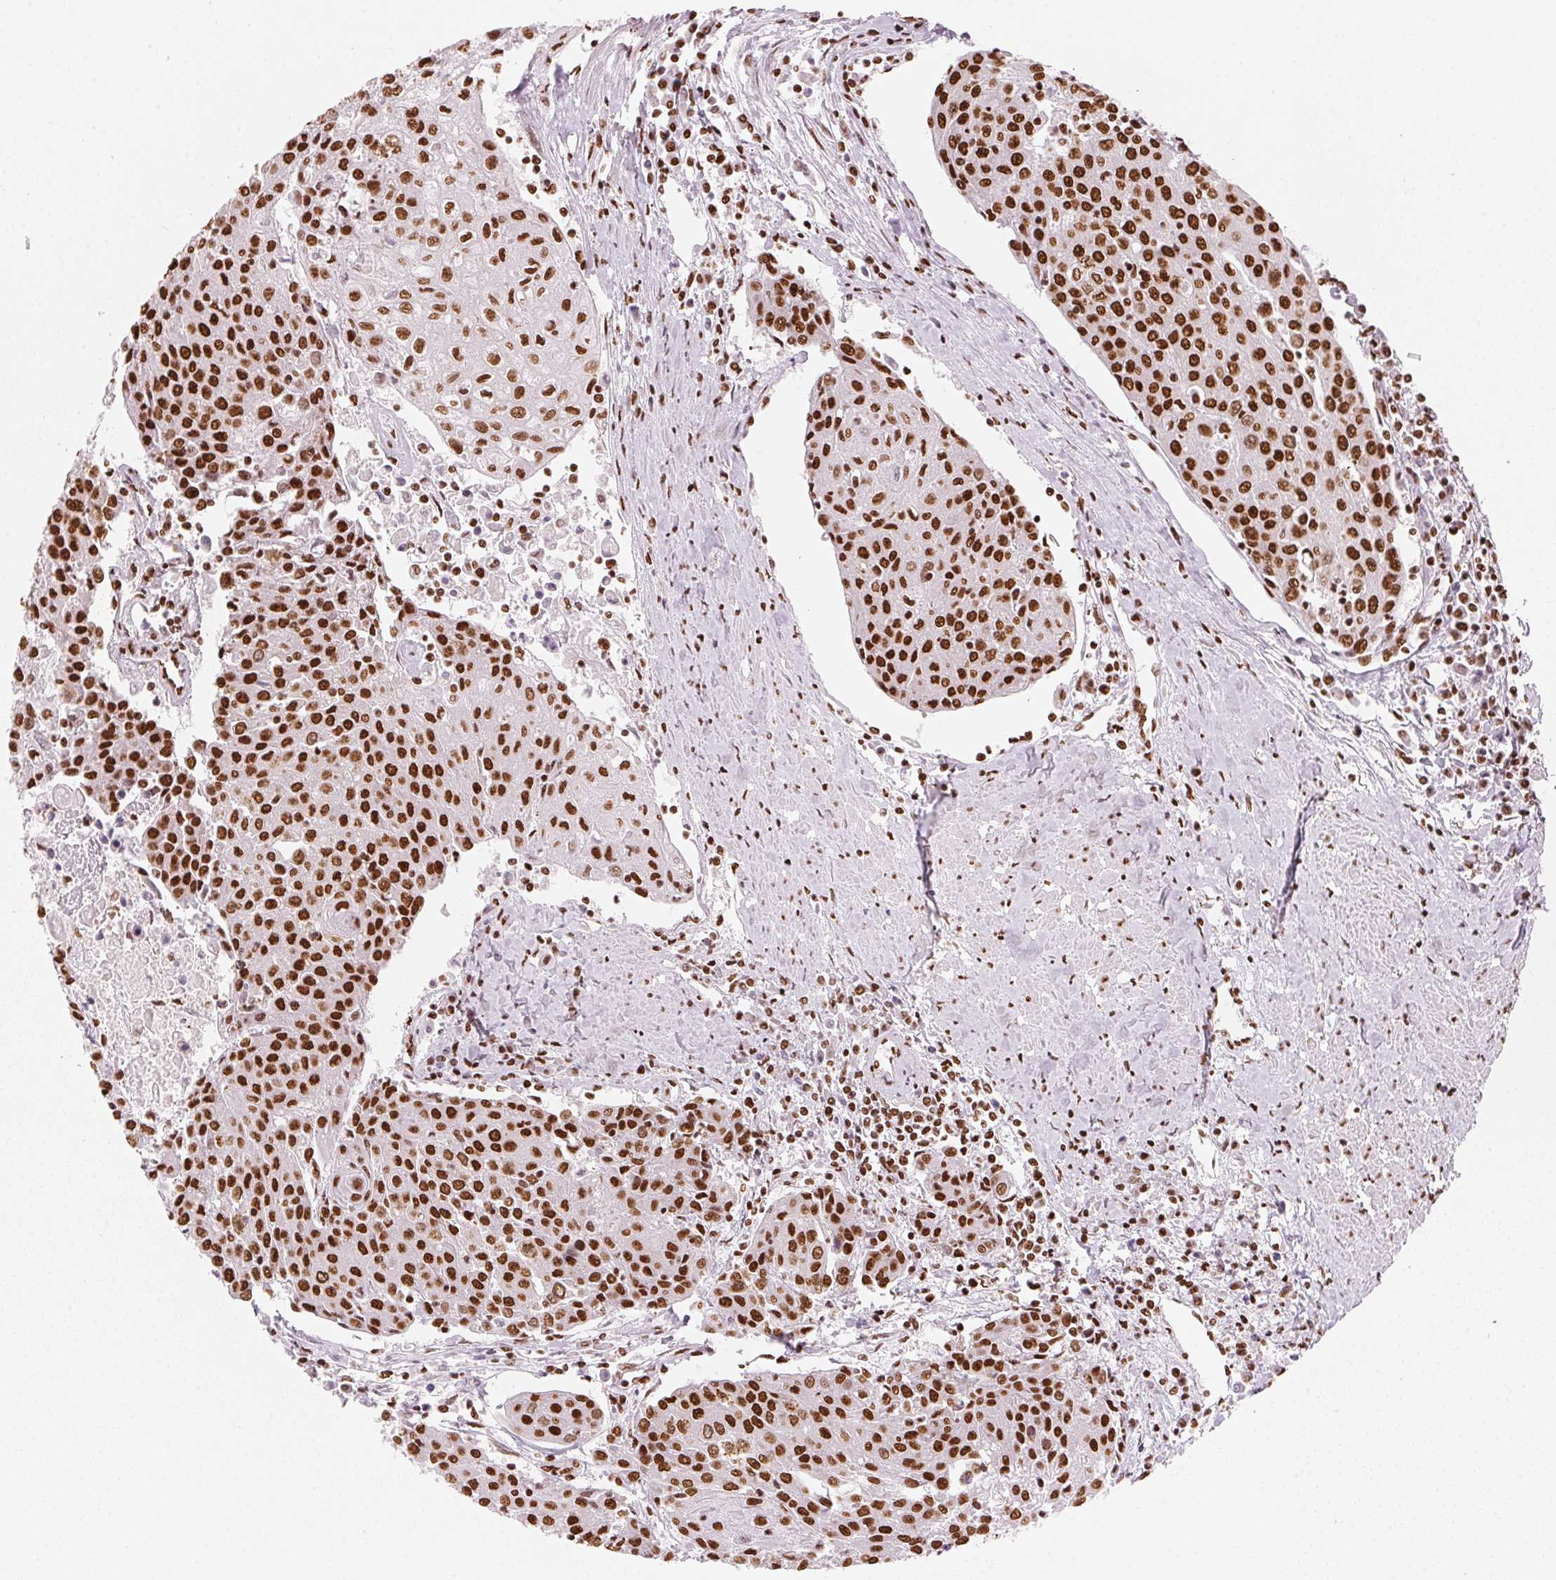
{"staining": {"intensity": "strong", "quantity": ">75%", "location": "nuclear"}, "tissue": "urothelial cancer", "cell_type": "Tumor cells", "image_type": "cancer", "snomed": [{"axis": "morphology", "description": "Urothelial carcinoma, High grade"}, {"axis": "topography", "description": "Urinary bladder"}], "caption": "An IHC image of tumor tissue is shown. Protein staining in brown shows strong nuclear positivity in urothelial cancer within tumor cells.", "gene": "NXF1", "patient": {"sex": "female", "age": 85}}